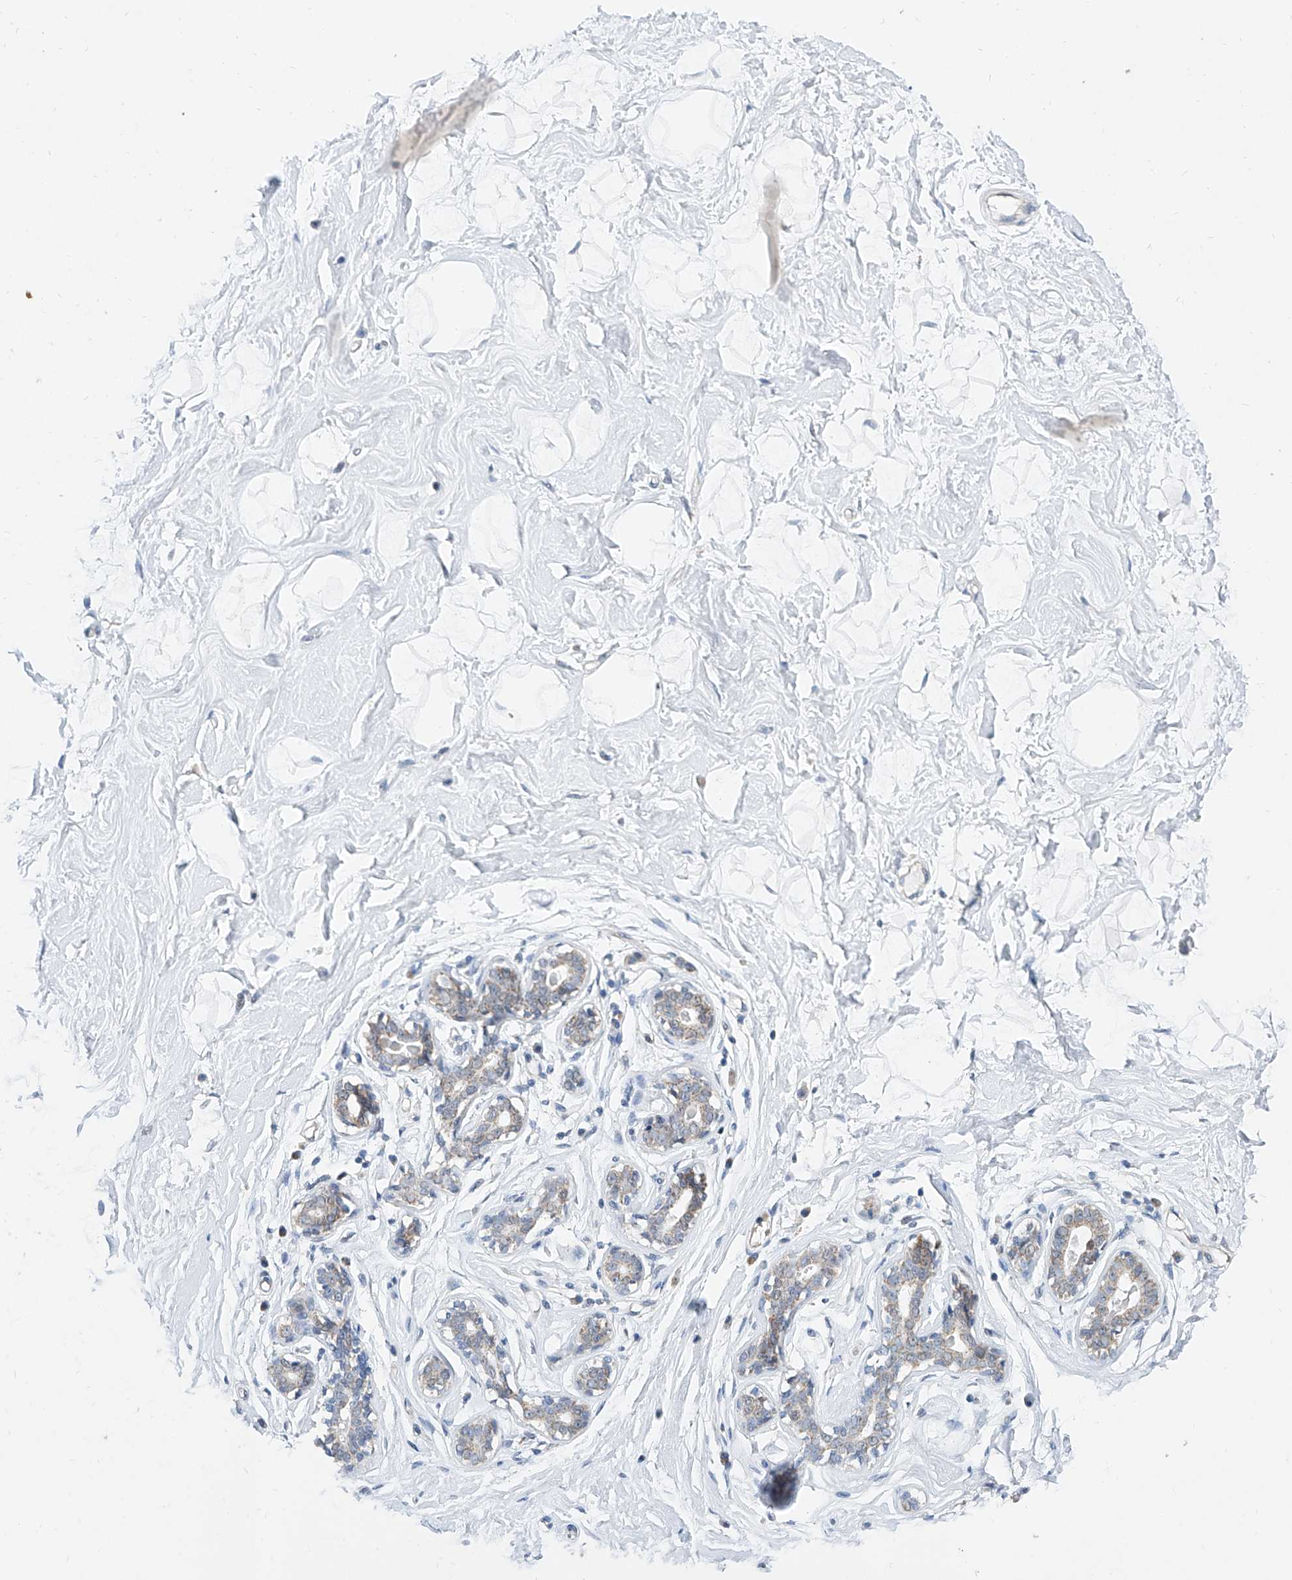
{"staining": {"intensity": "negative", "quantity": "none", "location": "none"}, "tissue": "breast", "cell_type": "Adipocytes", "image_type": "normal", "snomed": [{"axis": "morphology", "description": "Normal tissue, NOS"}, {"axis": "morphology", "description": "Adenoma, NOS"}, {"axis": "topography", "description": "Breast"}], "caption": "A histopathology image of breast stained for a protein reveals no brown staining in adipocytes.", "gene": "BPTF", "patient": {"sex": "female", "age": 23}}